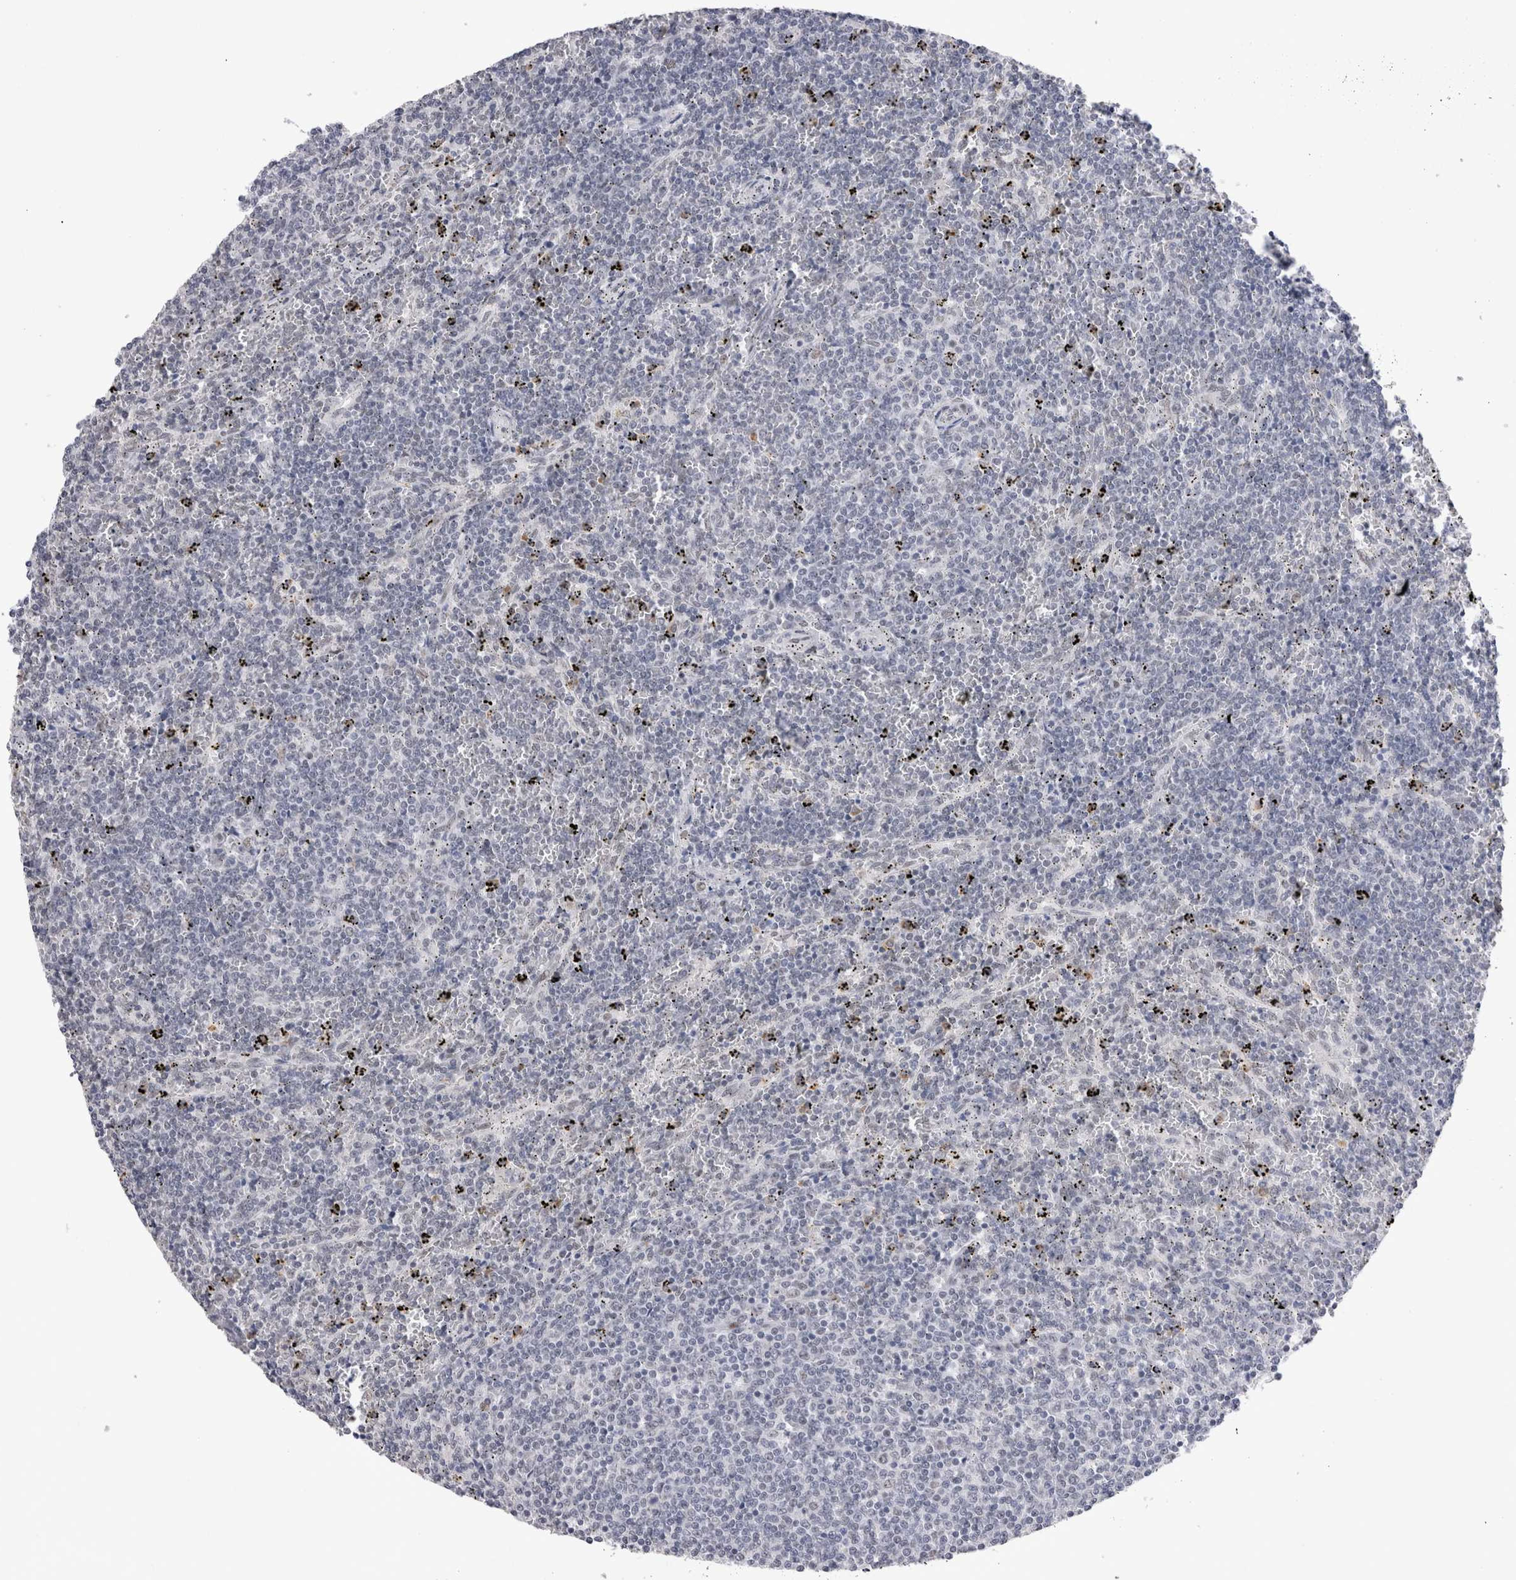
{"staining": {"intensity": "negative", "quantity": "none", "location": "none"}, "tissue": "lymphoma", "cell_type": "Tumor cells", "image_type": "cancer", "snomed": [{"axis": "morphology", "description": "Malignant lymphoma, non-Hodgkin's type, Low grade"}, {"axis": "topography", "description": "Spleen"}], "caption": "Immunohistochemistry image of human low-grade malignant lymphoma, non-Hodgkin's type stained for a protein (brown), which reveals no expression in tumor cells.", "gene": "RBM6", "patient": {"sex": "female", "age": 50}}